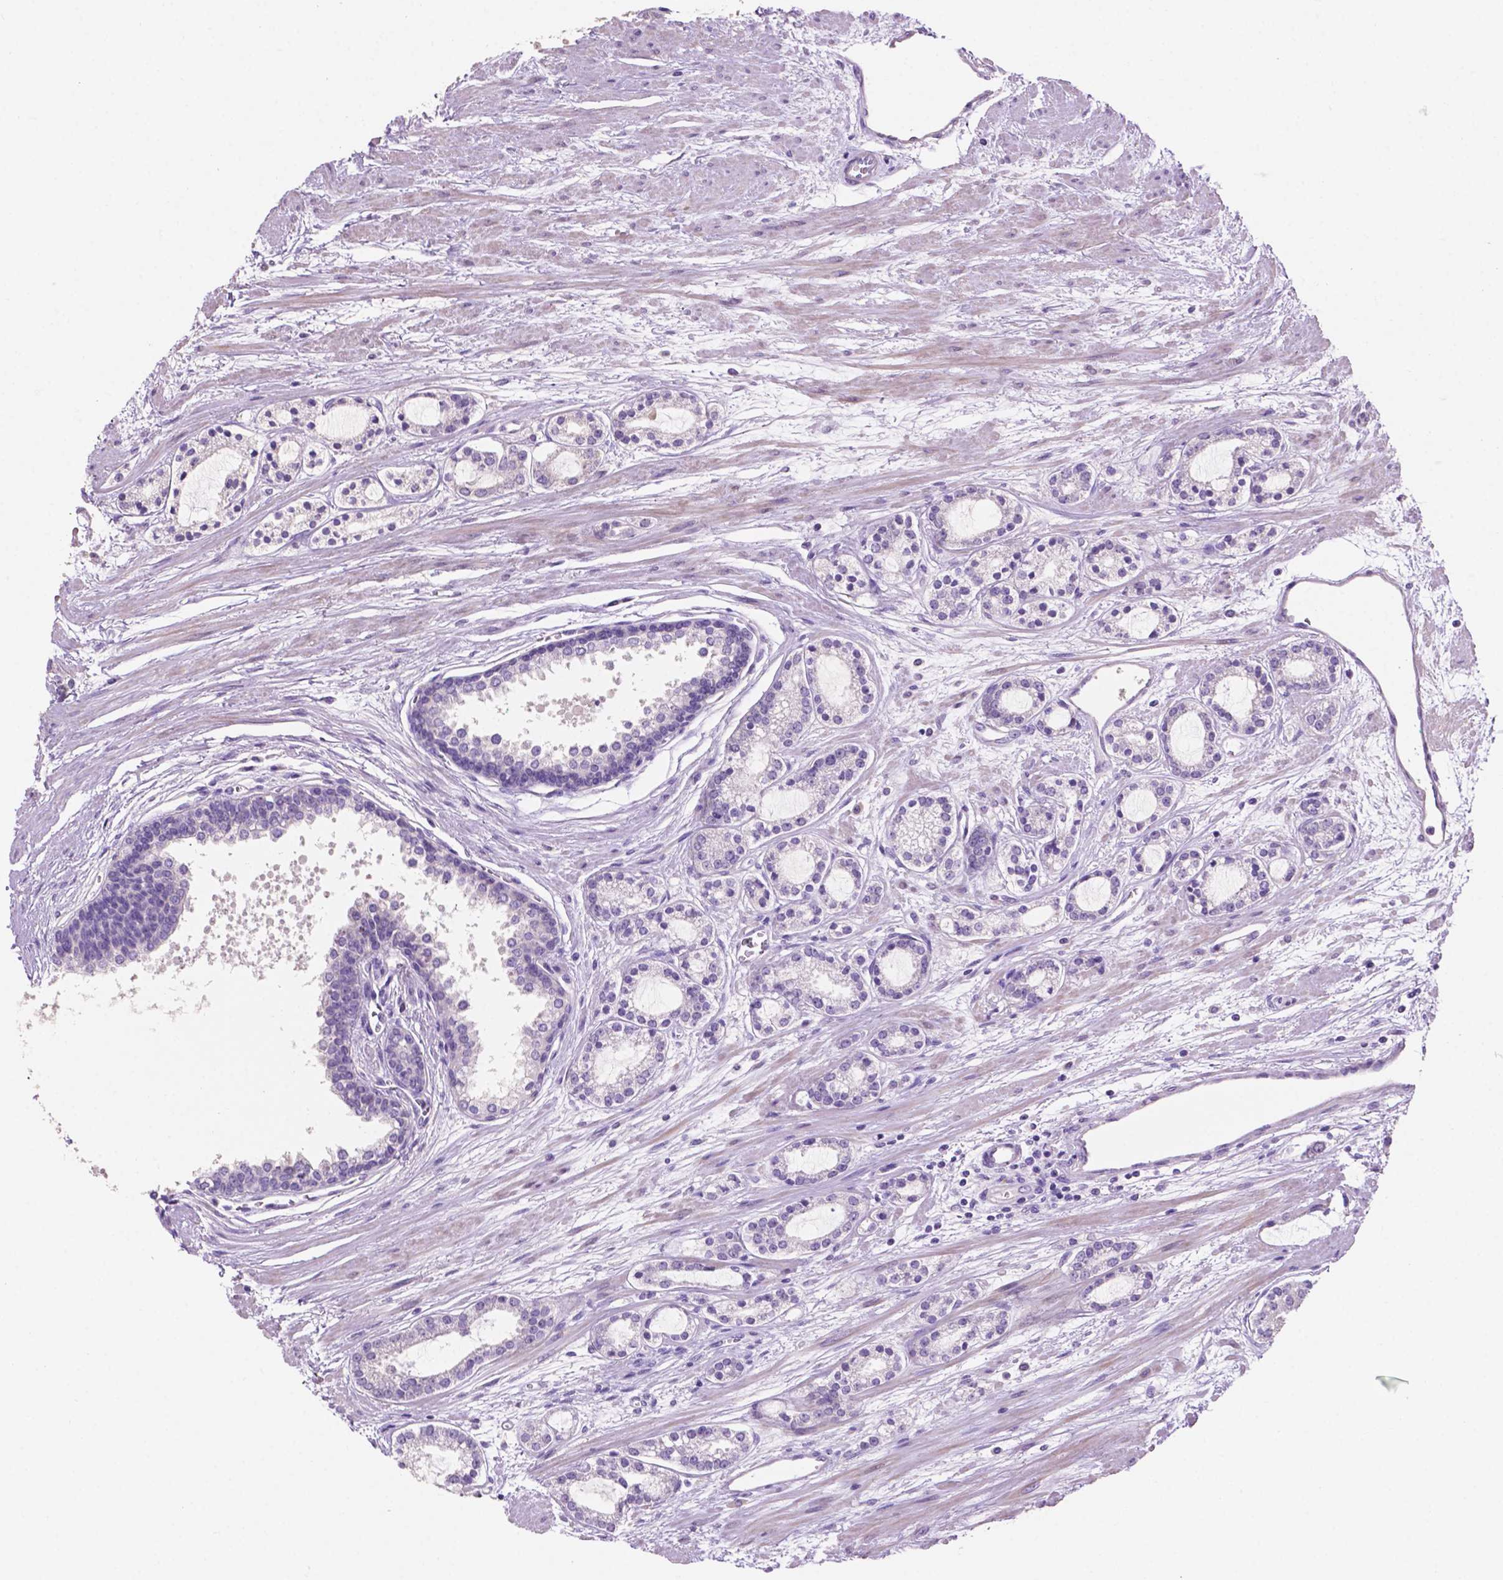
{"staining": {"intensity": "negative", "quantity": "none", "location": "none"}, "tissue": "prostate cancer", "cell_type": "Tumor cells", "image_type": "cancer", "snomed": [{"axis": "morphology", "description": "Adenocarcinoma, Medium grade"}, {"axis": "topography", "description": "Prostate"}], "caption": "DAB immunohistochemical staining of human adenocarcinoma (medium-grade) (prostate) exhibits no significant positivity in tumor cells. Brightfield microscopy of immunohistochemistry stained with DAB (3,3'-diaminobenzidine) (brown) and hematoxylin (blue), captured at high magnification.", "gene": "CLDN17", "patient": {"sex": "male", "age": 57}}